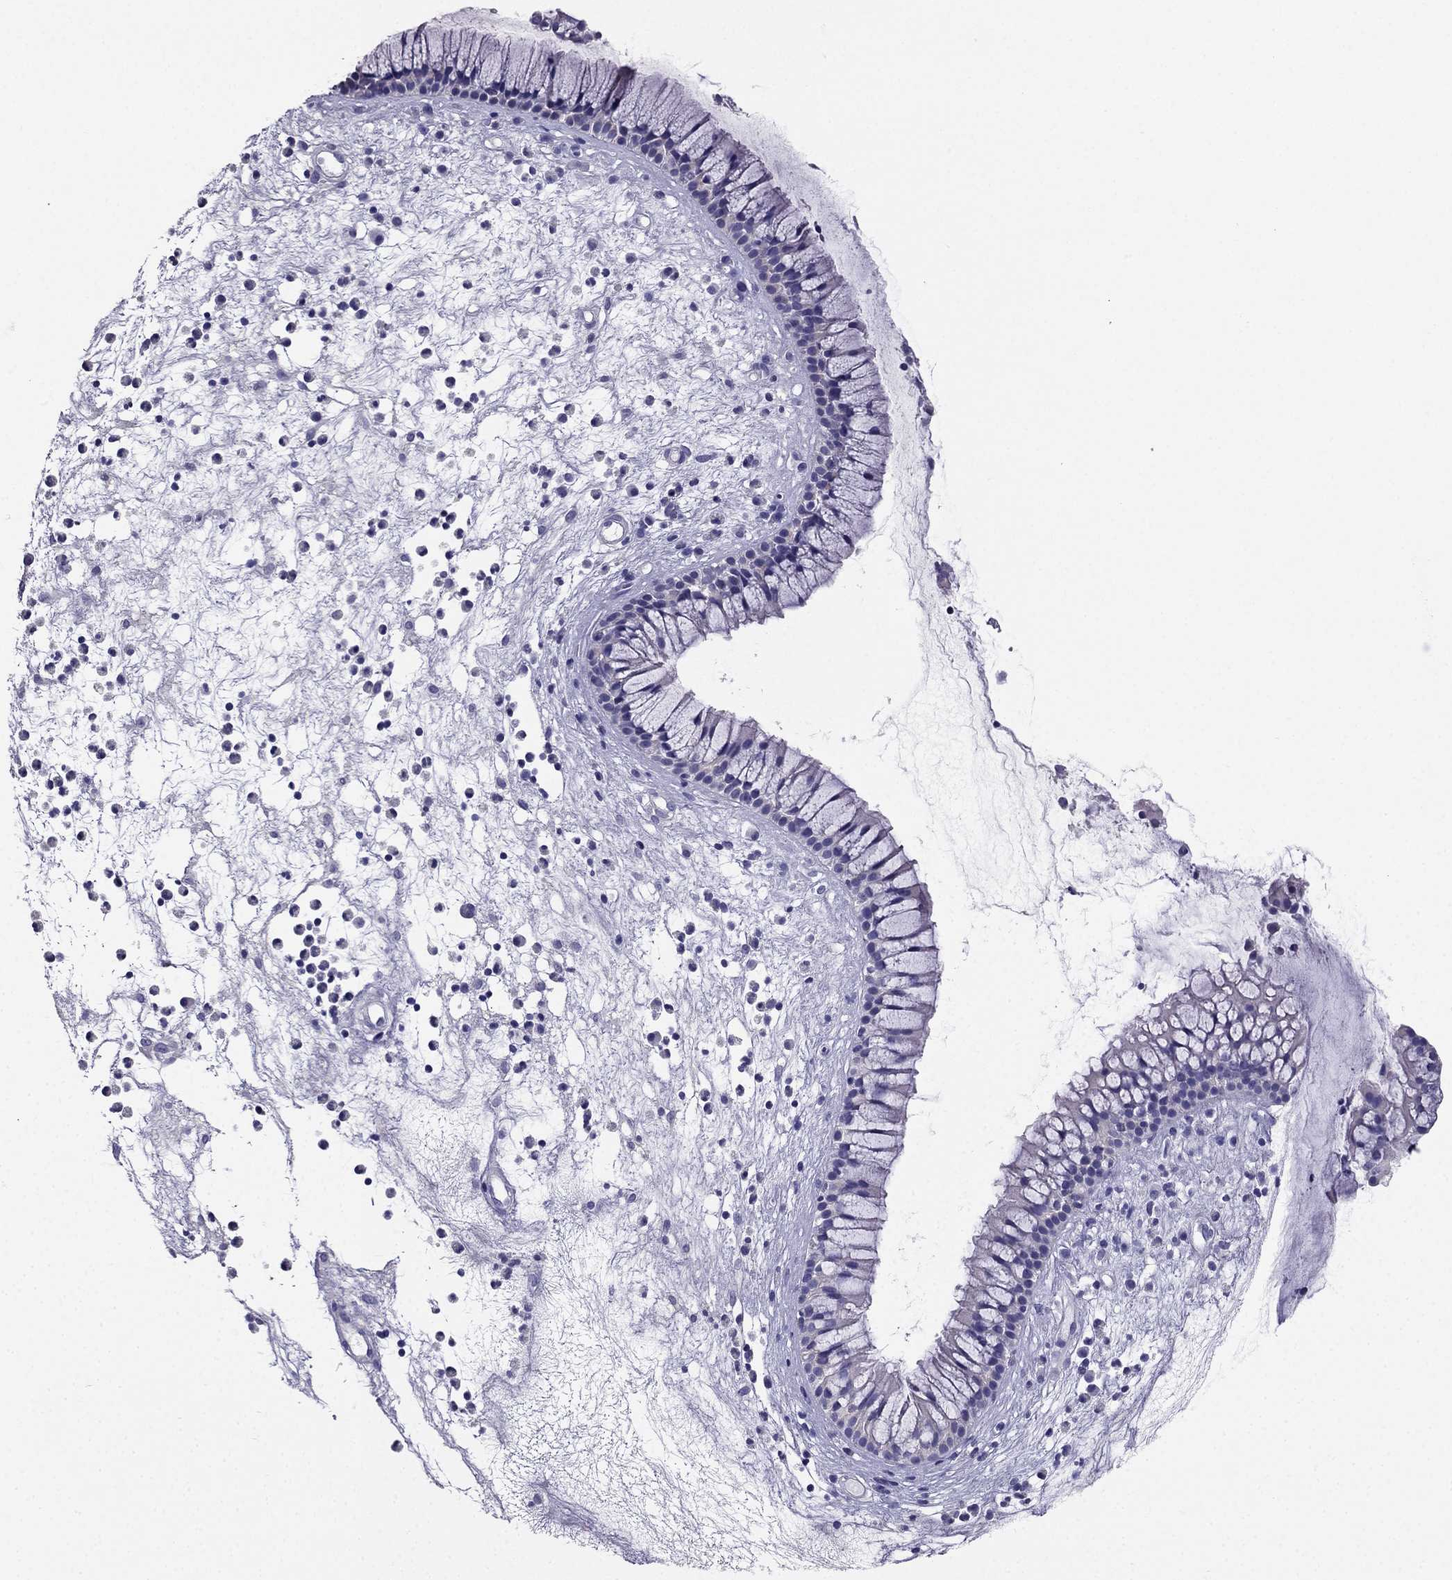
{"staining": {"intensity": "negative", "quantity": "none", "location": "none"}, "tissue": "nasopharynx", "cell_type": "Respiratory epithelial cells", "image_type": "normal", "snomed": [{"axis": "morphology", "description": "Normal tissue, NOS"}, {"axis": "topography", "description": "Nasopharynx"}], "caption": "Benign nasopharynx was stained to show a protein in brown. There is no significant expression in respiratory epithelial cells.", "gene": "PTH", "patient": {"sex": "male", "age": 77}}